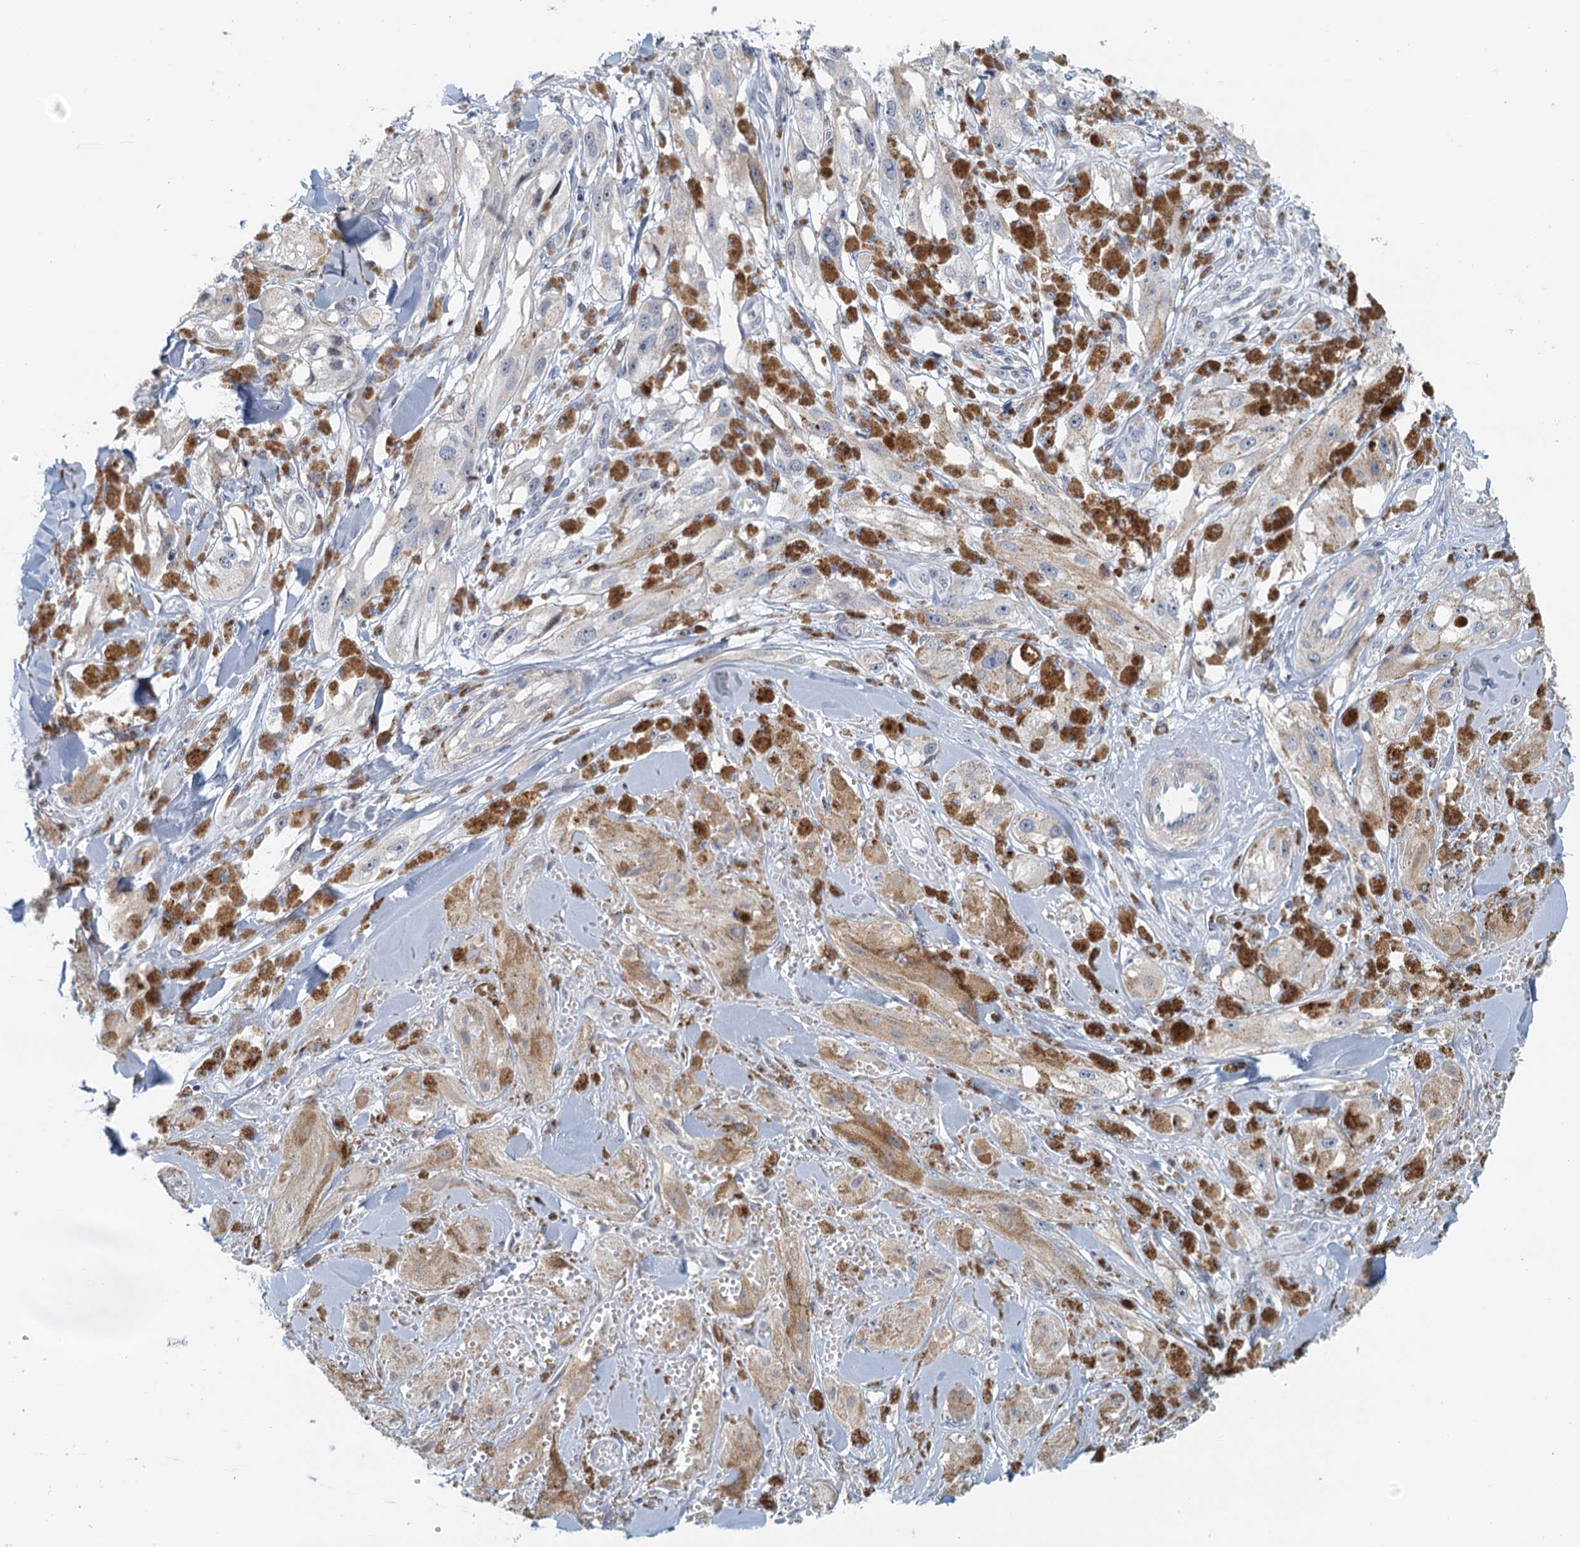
{"staining": {"intensity": "negative", "quantity": "none", "location": "none"}, "tissue": "melanoma", "cell_type": "Tumor cells", "image_type": "cancer", "snomed": [{"axis": "morphology", "description": "Malignant melanoma, NOS"}, {"axis": "topography", "description": "Skin"}], "caption": "Immunohistochemical staining of human melanoma exhibits no significant positivity in tumor cells.", "gene": "ZNF527", "patient": {"sex": "male", "age": 88}}